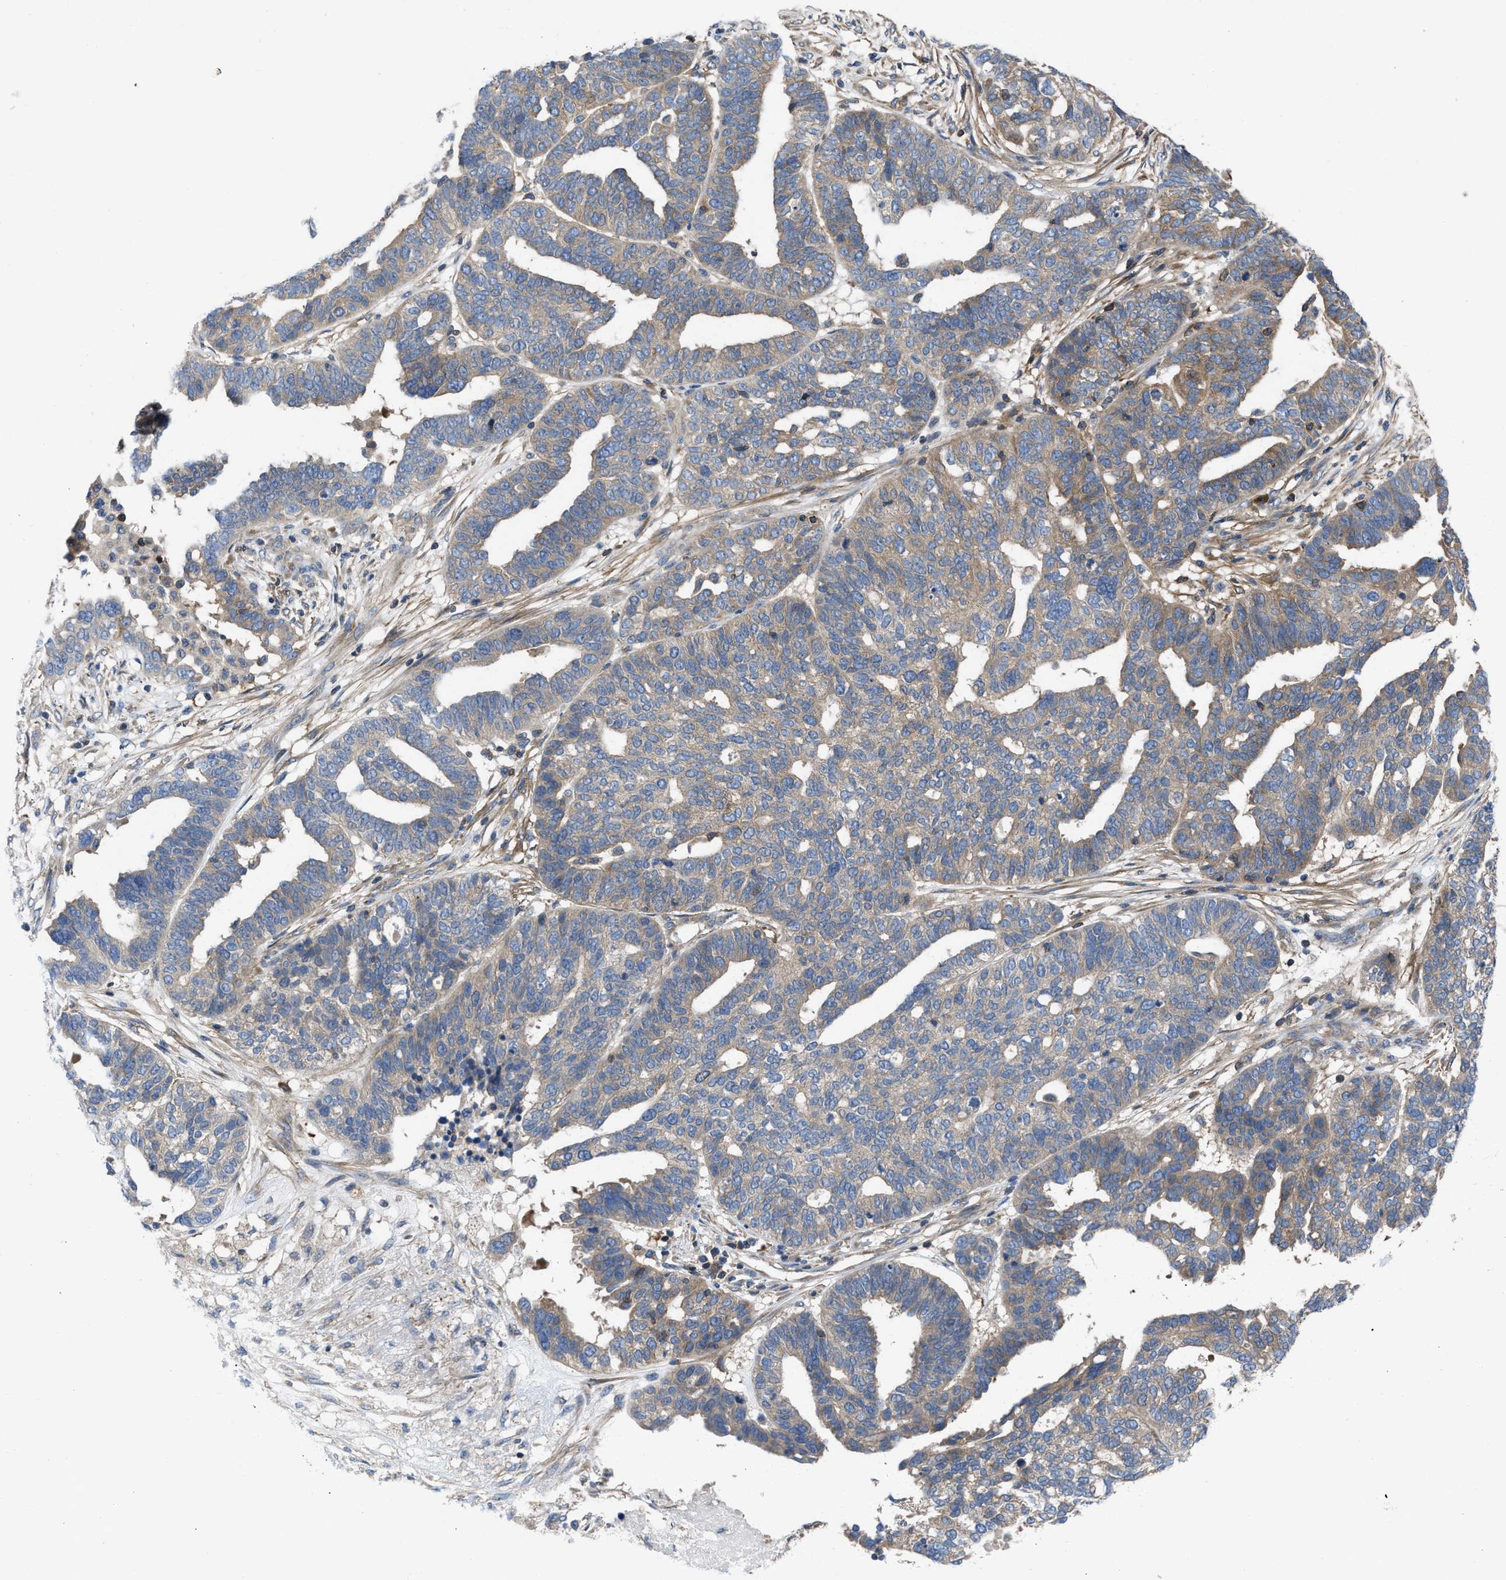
{"staining": {"intensity": "moderate", "quantity": ">75%", "location": "cytoplasmic/membranous"}, "tissue": "ovarian cancer", "cell_type": "Tumor cells", "image_type": "cancer", "snomed": [{"axis": "morphology", "description": "Cystadenocarcinoma, serous, NOS"}, {"axis": "topography", "description": "Ovary"}], "caption": "Immunohistochemistry staining of ovarian cancer (serous cystadenocarcinoma), which shows medium levels of moderate cytoplasmic/membranous staining in approximately >75% of tumor cells indicating moderate cytoplasmic/membranous protein staining. The staining was performed using DAB (3,3'-diaminobenzidine) (brown) for protein detection and nuclei were counterstained in hematoxylin (blue).", "gene": "CHKB", "patient": {"sex": "female", "age": 59}}